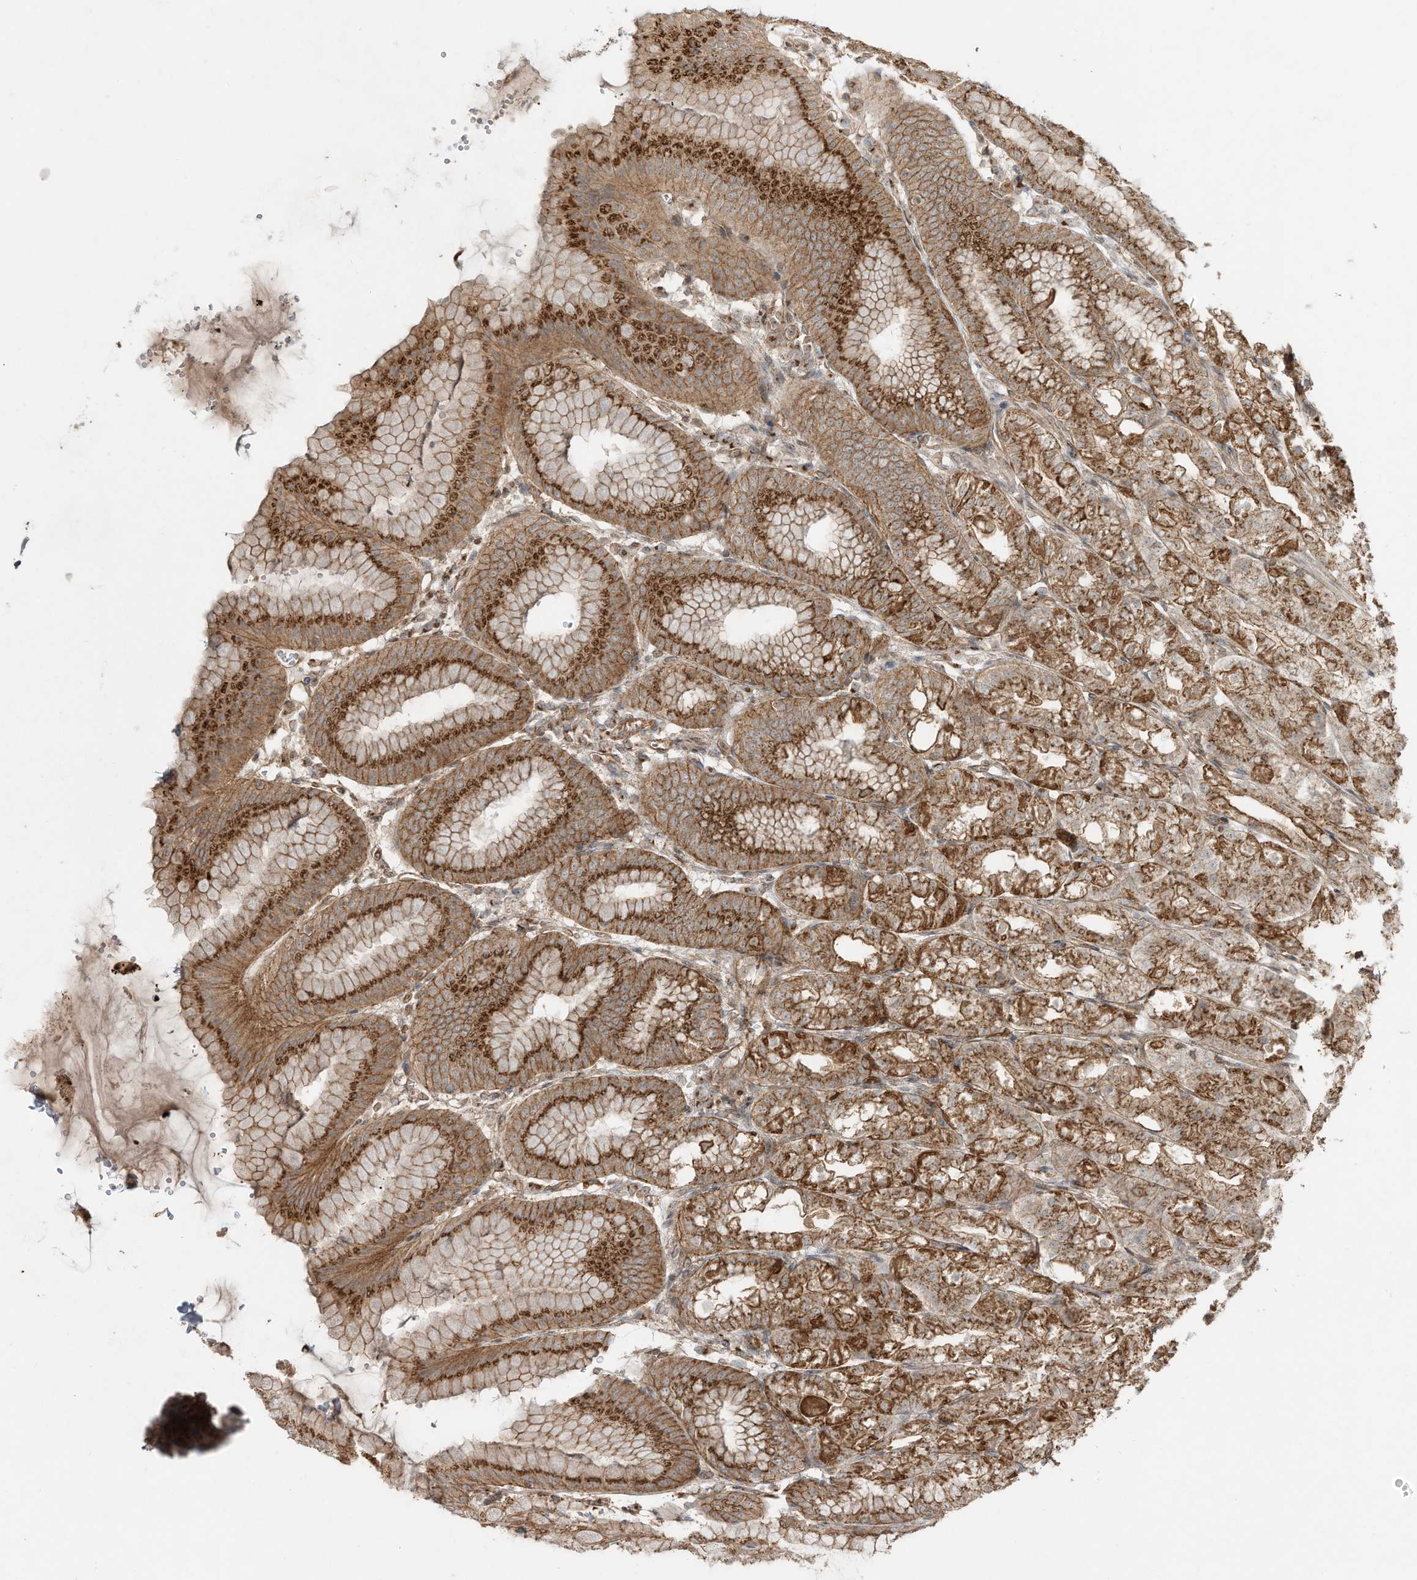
{"staining": {"intensity": "strong", "quantity": ">75%", "location": "cytoplasmic/membranous"}, "tissue": "stomach", "cell_type": "Glandular cells", "image_type": "normal", "snomed": [{"axis": "morphology", "description": "Normal tissue, NOS"}, {"axis": "topography", "description": "Stomach, lower"}], "caption": "An image showing strong cytoplasmic/membranous staining in about >75% of glandular cells in benign stomach, as visualized by brown immunohistochemical staining.", "gene": "CUX1", "patient": {"sex": "male", "age": 71}}